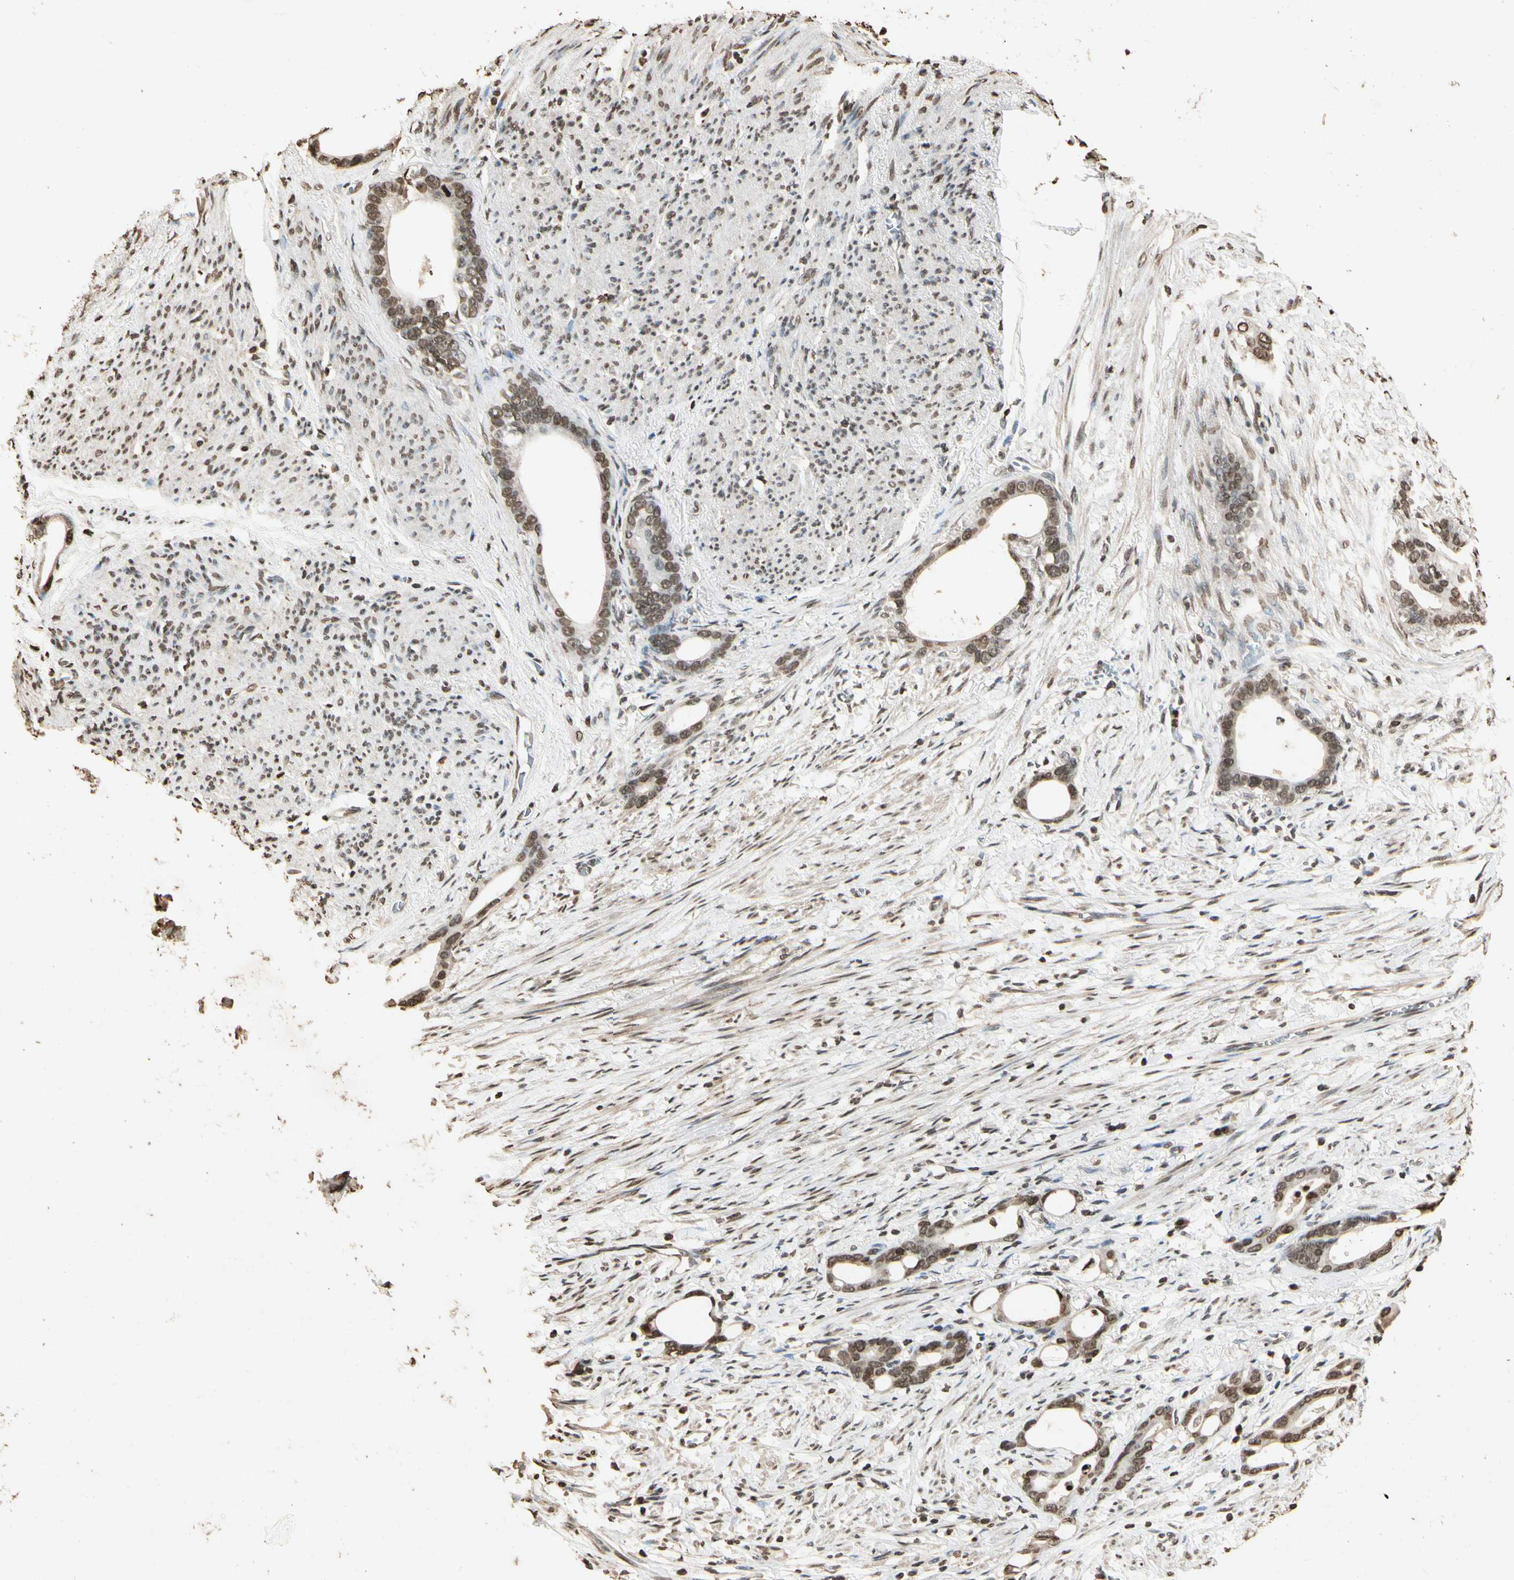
{"staining": {"intensity": "moderate", "quantity": "25%-75%", "location": "nuclear"}, "tissue": "stomach cancer", "cell_type": "Tumor cells", "image_type": "cancer", "snomed": [{"axis": "morphology", "description": "Adenocarcinoma, NOS"}, {"axis": "topography", "description": "Stomach"}], "caption": "Moderate nuclear protein staining is seen in approximately 25%-75% of tumor cells in adenocarcinoma (stomach). Nuclei are stained in blue.", "gene": "TOP1", "patient": {"sex": "female", "age": 75}}